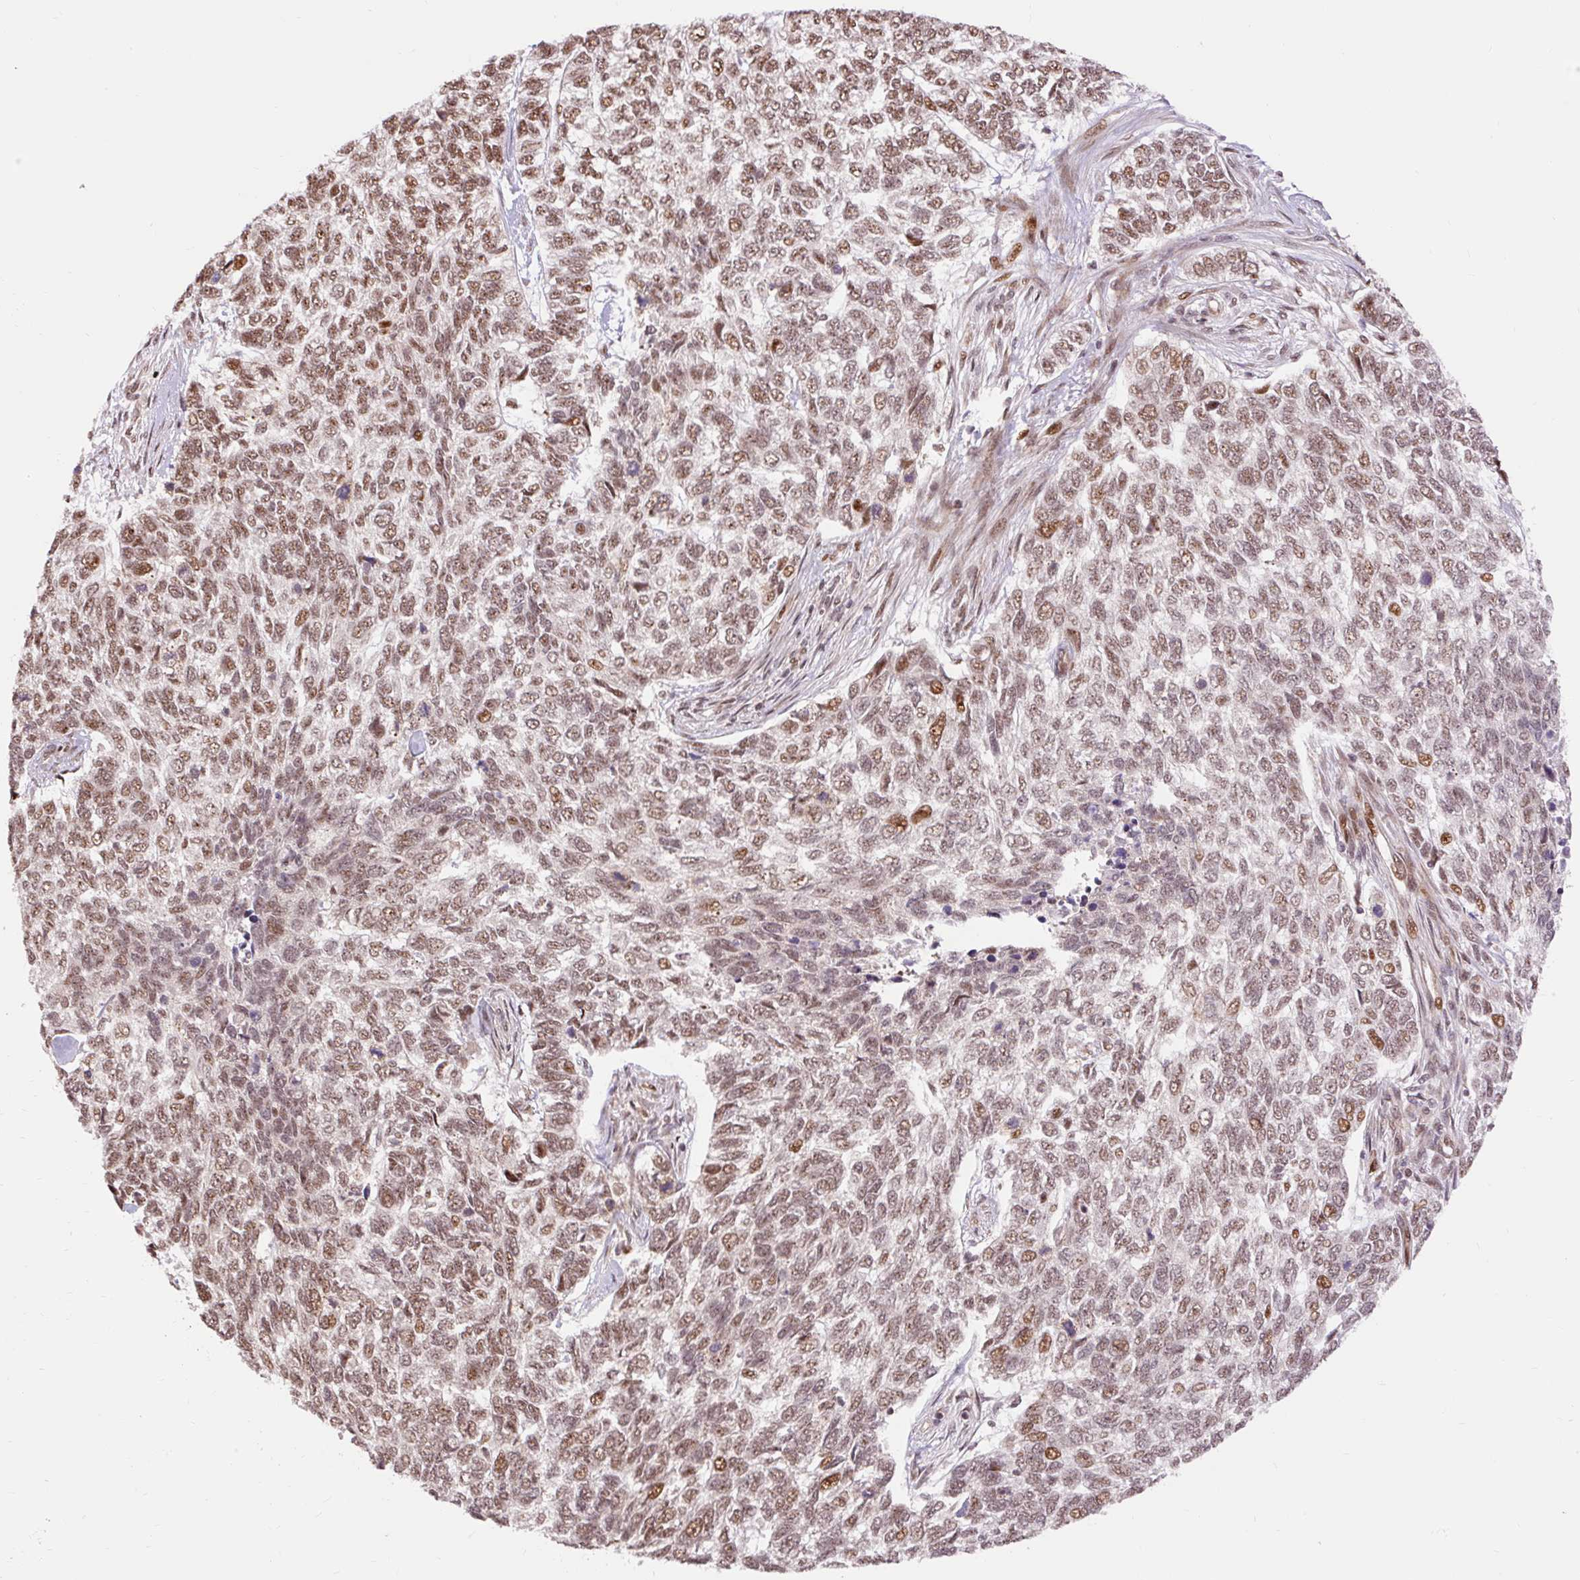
{"staining": {"intensity": "moderate", "quantity": ">75%", "location": "nuclear"}, "tissue": "skin cancer", "cell_type": "Tumor cells", "image_type": "cancer", "snomed": [{"axis": "morphology", "description": "Basal cell carcinoma"}, {"axis": "topography", "description": "Skin"}], "caption": "Skin cancer stained for a protein demonstrates moderate nuclear positivity in tumor cells.", "gene": "MECOM", "patient": {"sex": "female", "age": 65}}